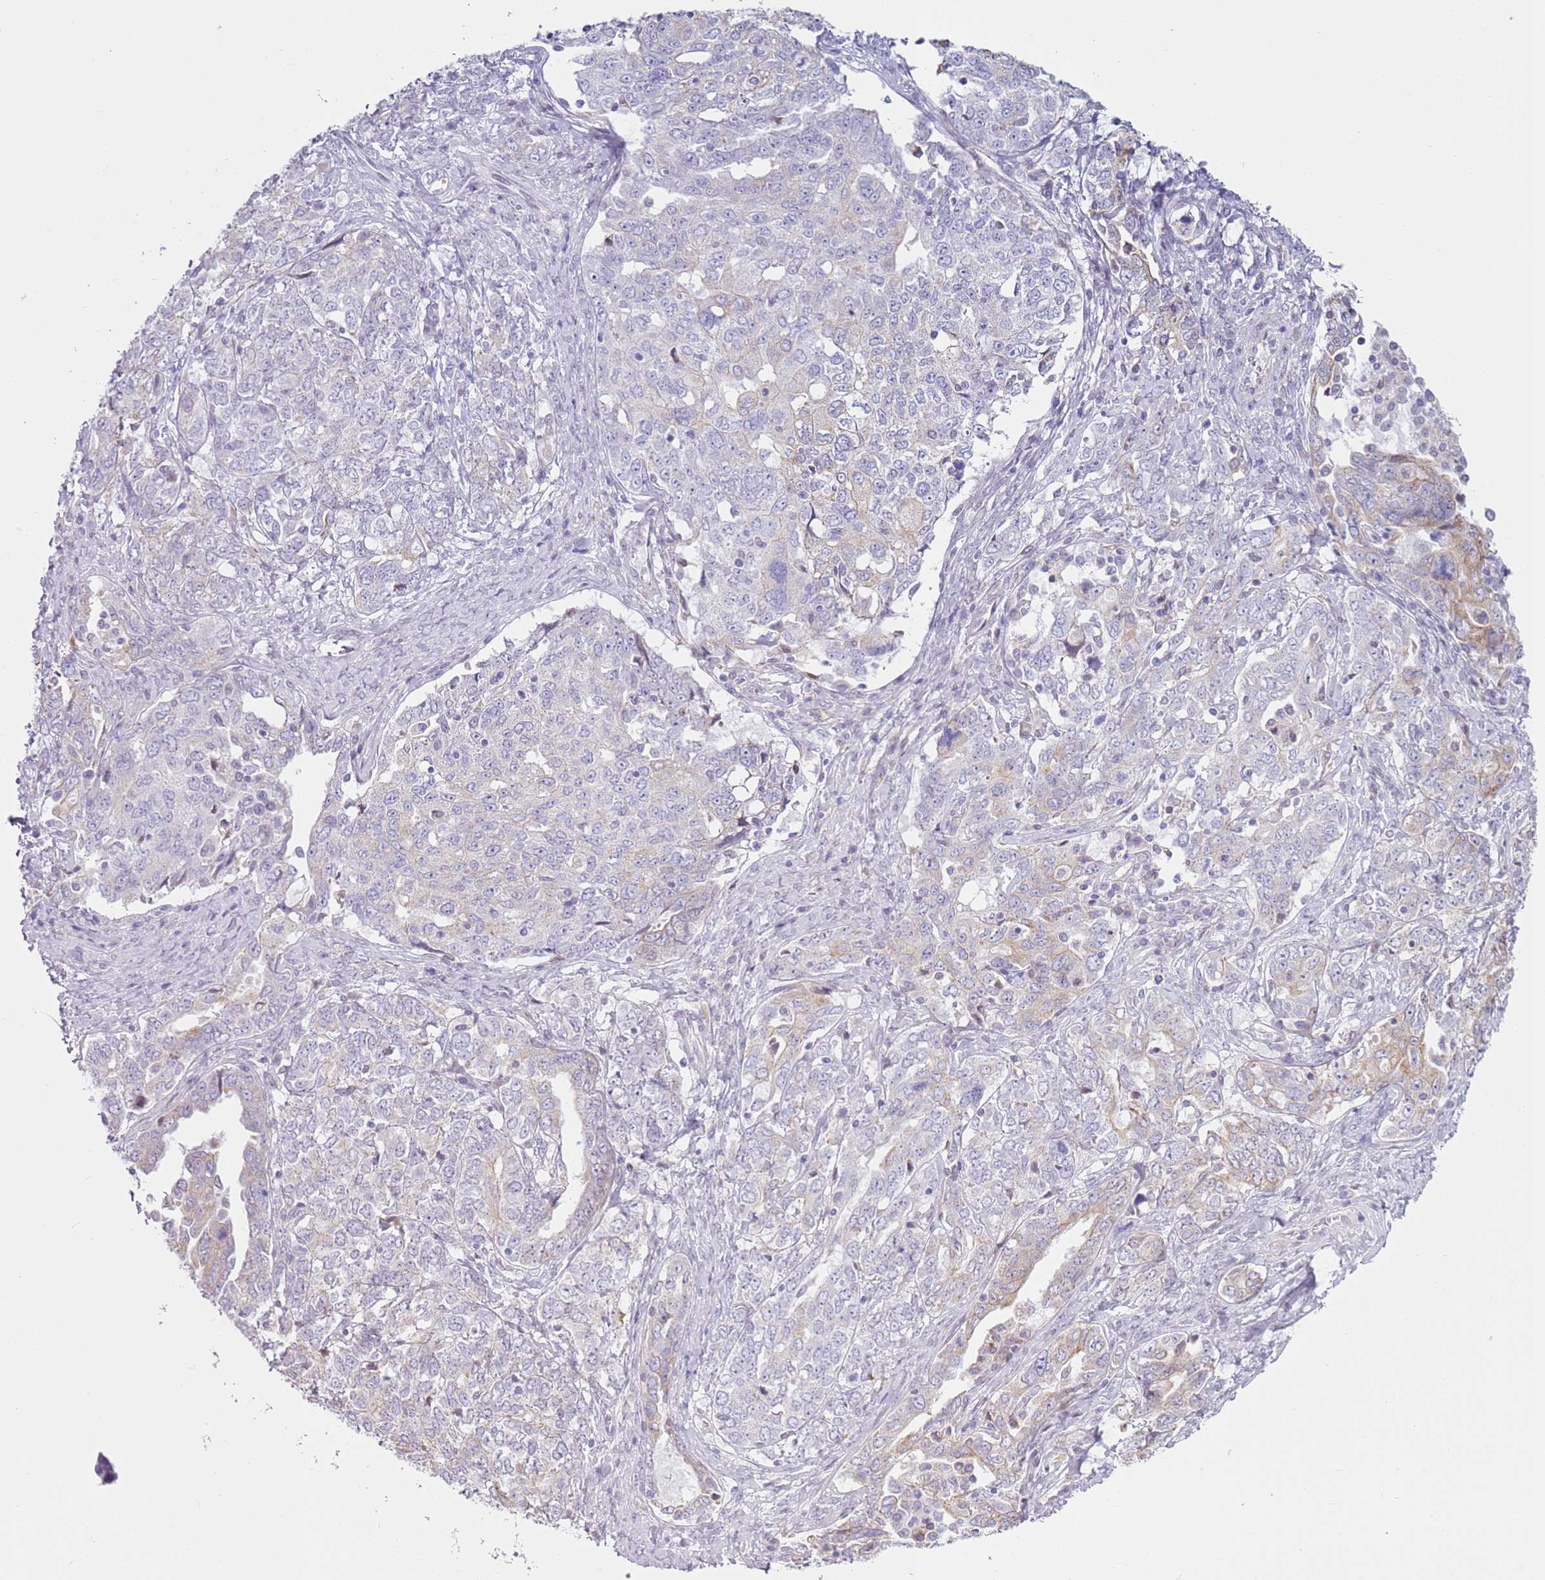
{"staining": {"intensity": "weak", "quantity": "<25%", "location": "cytoplasmic/membranous"}, "tissue": "ovarian cancer", "cell_type": "Tumor cells", "image_type": "cancer", "snomed": [{"axis": "morphology", "description": "Carcinoma, endometroid"}, {"axis": "topography", "description": "Ovary"}], "caption": "Tumor cells are negative for protein expression in human ovarian cancer. (Stains: DAB immunohistochemistry with hematoxylin counter stain, Microscopy: brightfield microscopy at high magnification).", "gene": "OAF", "patient": {"sex": "female", "age": 62}}